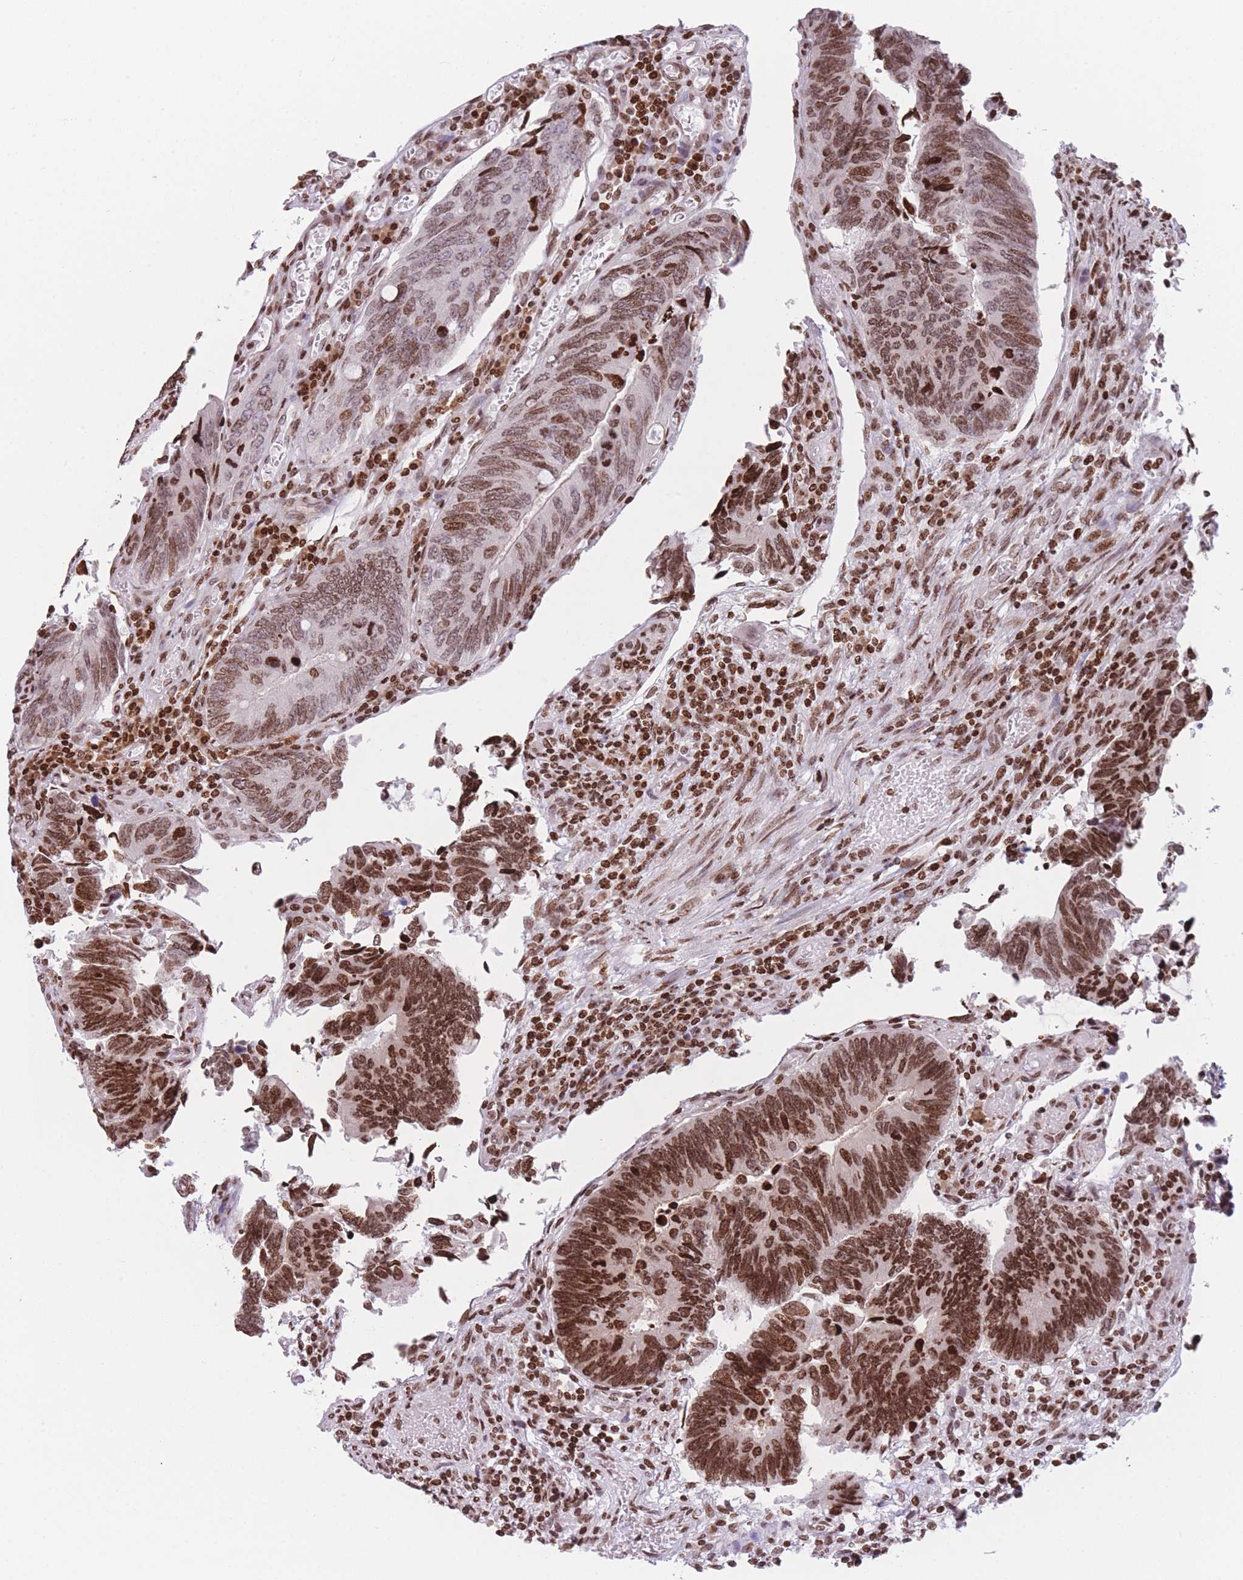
{"staining": {"intensity": "strong", "quantity": ">75%", "location": "nuclear"}, "tissue": "colorectal cancer", "cell_type": "Tumor cells", "image_type": "cancer", "snomed": [{"axis": "morphology", "description": "Adenocarcinoma, NOS"}, {"axis": "topography", "description": "Colon"}], "caption": "Colorectal cancer stained with DAB (3,3'-diaminobenzidine) immunohistochemistry (IHC) displays high levels of strong nuclear expression in about >75% of tumor cells.", "gene": "AK9", "patient": {"sex": "male", "age": 87}}